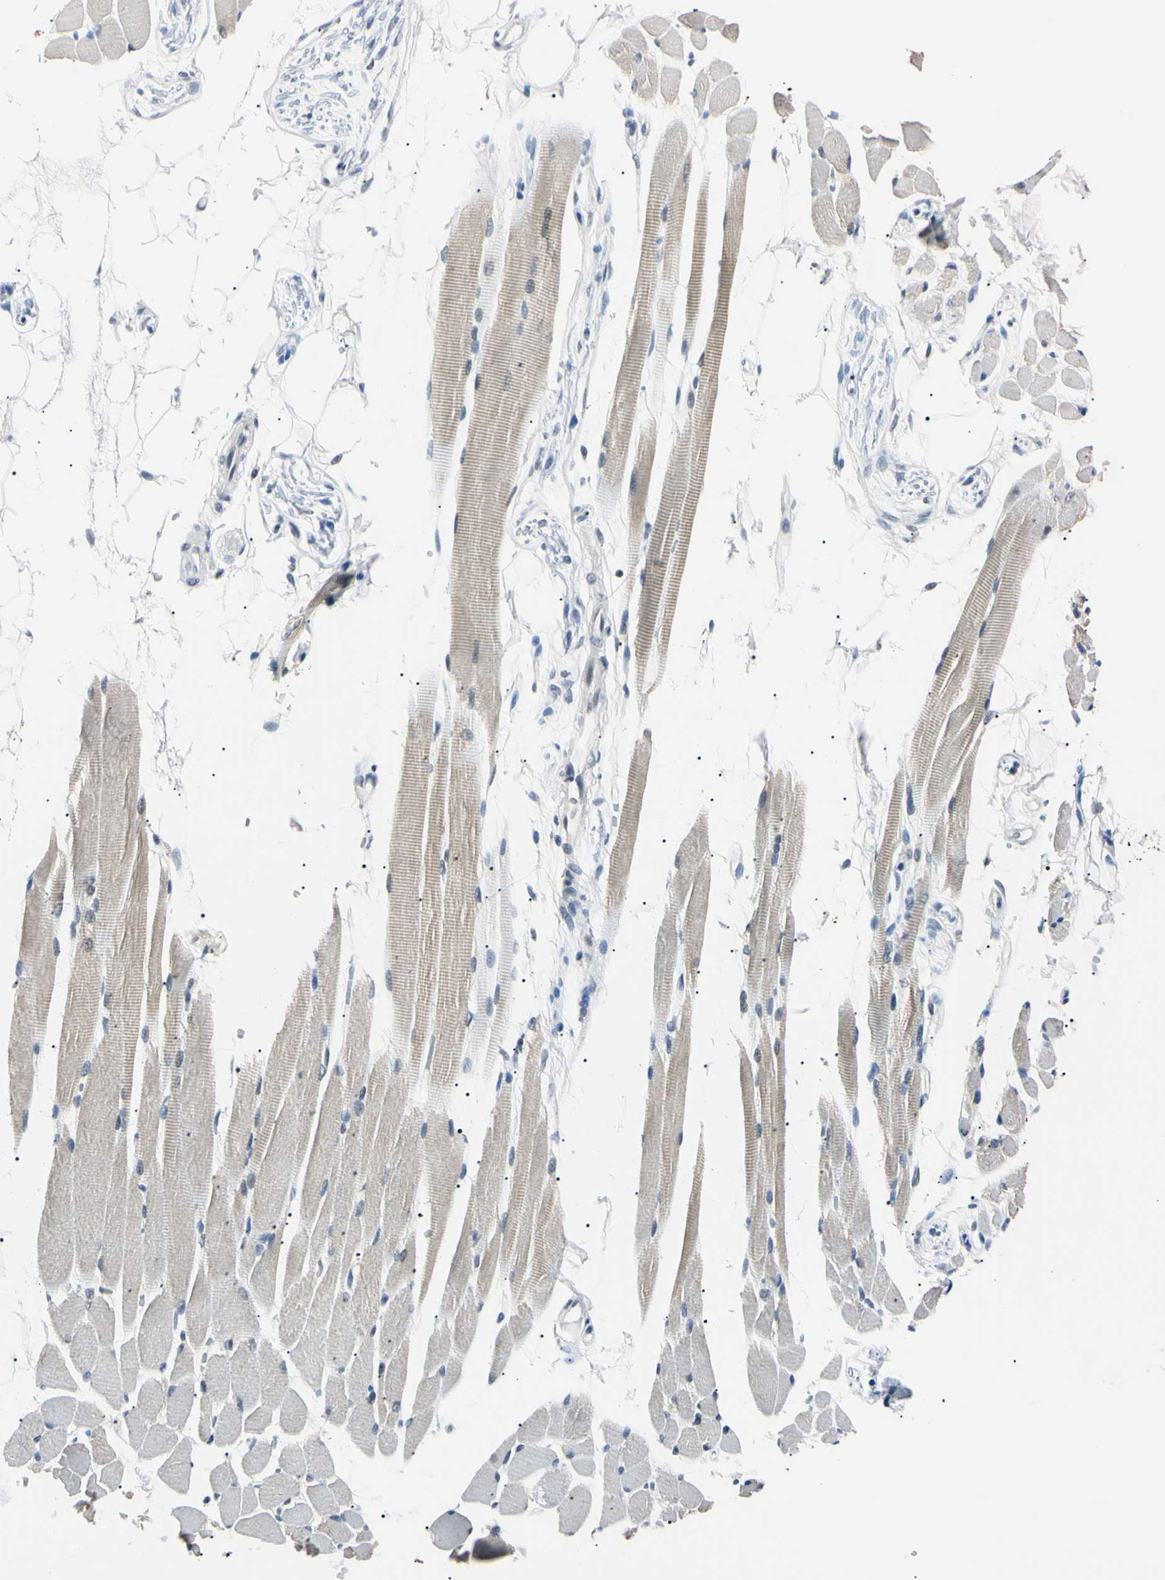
{"staining": {"intensity": "moderate", "quantity": "<25%", "location": "cytoplasmic/membranous,nuclear"}, "tissue": "skeletal muscle", "cell_type": "Myocytes", "image_type": "normal", "snomed": [{"axis": "morphology", "description": "Normal tissue, NOS"}, {"axis": "topography", "description": "Skeletal muscle"}, {"axis": "topography", "description": "Oral tissue"}, {"axis": "topography", "description": "Peripheral nerve tissue"}], "caption": "Brown immunohistochemical staining in normal skeletal muscle reveals moderate cytoplasmic/membranous,nuclear positivity in about <25% of myocytes.", "gene": "C1orf174", "patient": {"sex": "female", "age": 84}}